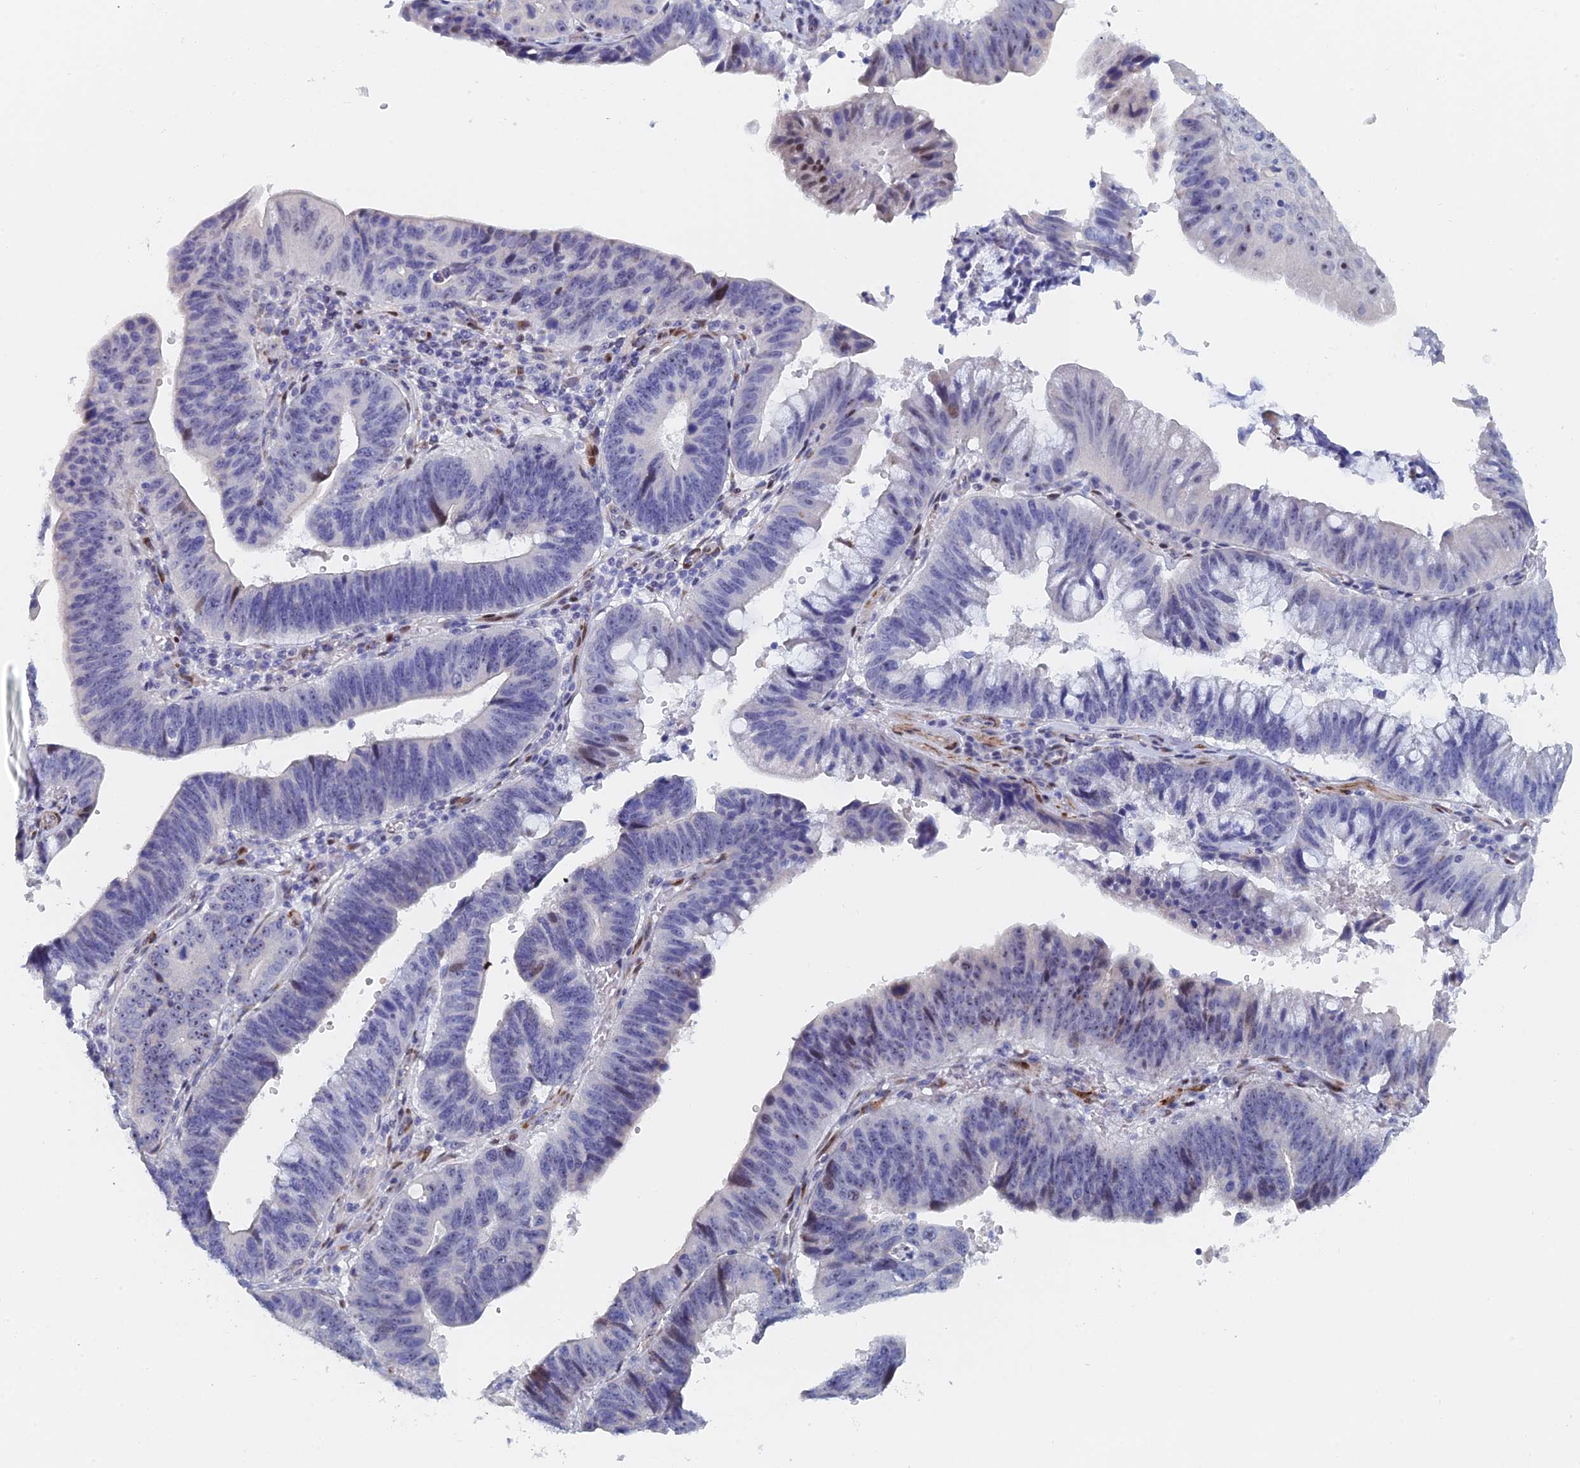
{"staining": {"intensity": "moderate", "quantity": "<25%", "location": "nuclear"}, "tissue": "stomach cancer", "cell_type": "Tumor cells", "image_type": "cancer", "snomed": [{"axis": "morphology", "description": "Adenocarcinoma, NOS"}, {"axis": "topography", "description": "Stomach"}], "caption": "Brown immunohistochemical staining in human adenocarcinoma (stomach) shows moderate nuclear positivity in about <25% of tumor cells.", "gene": "DRGX", "patient": {"sex": "male", "age": 59}}